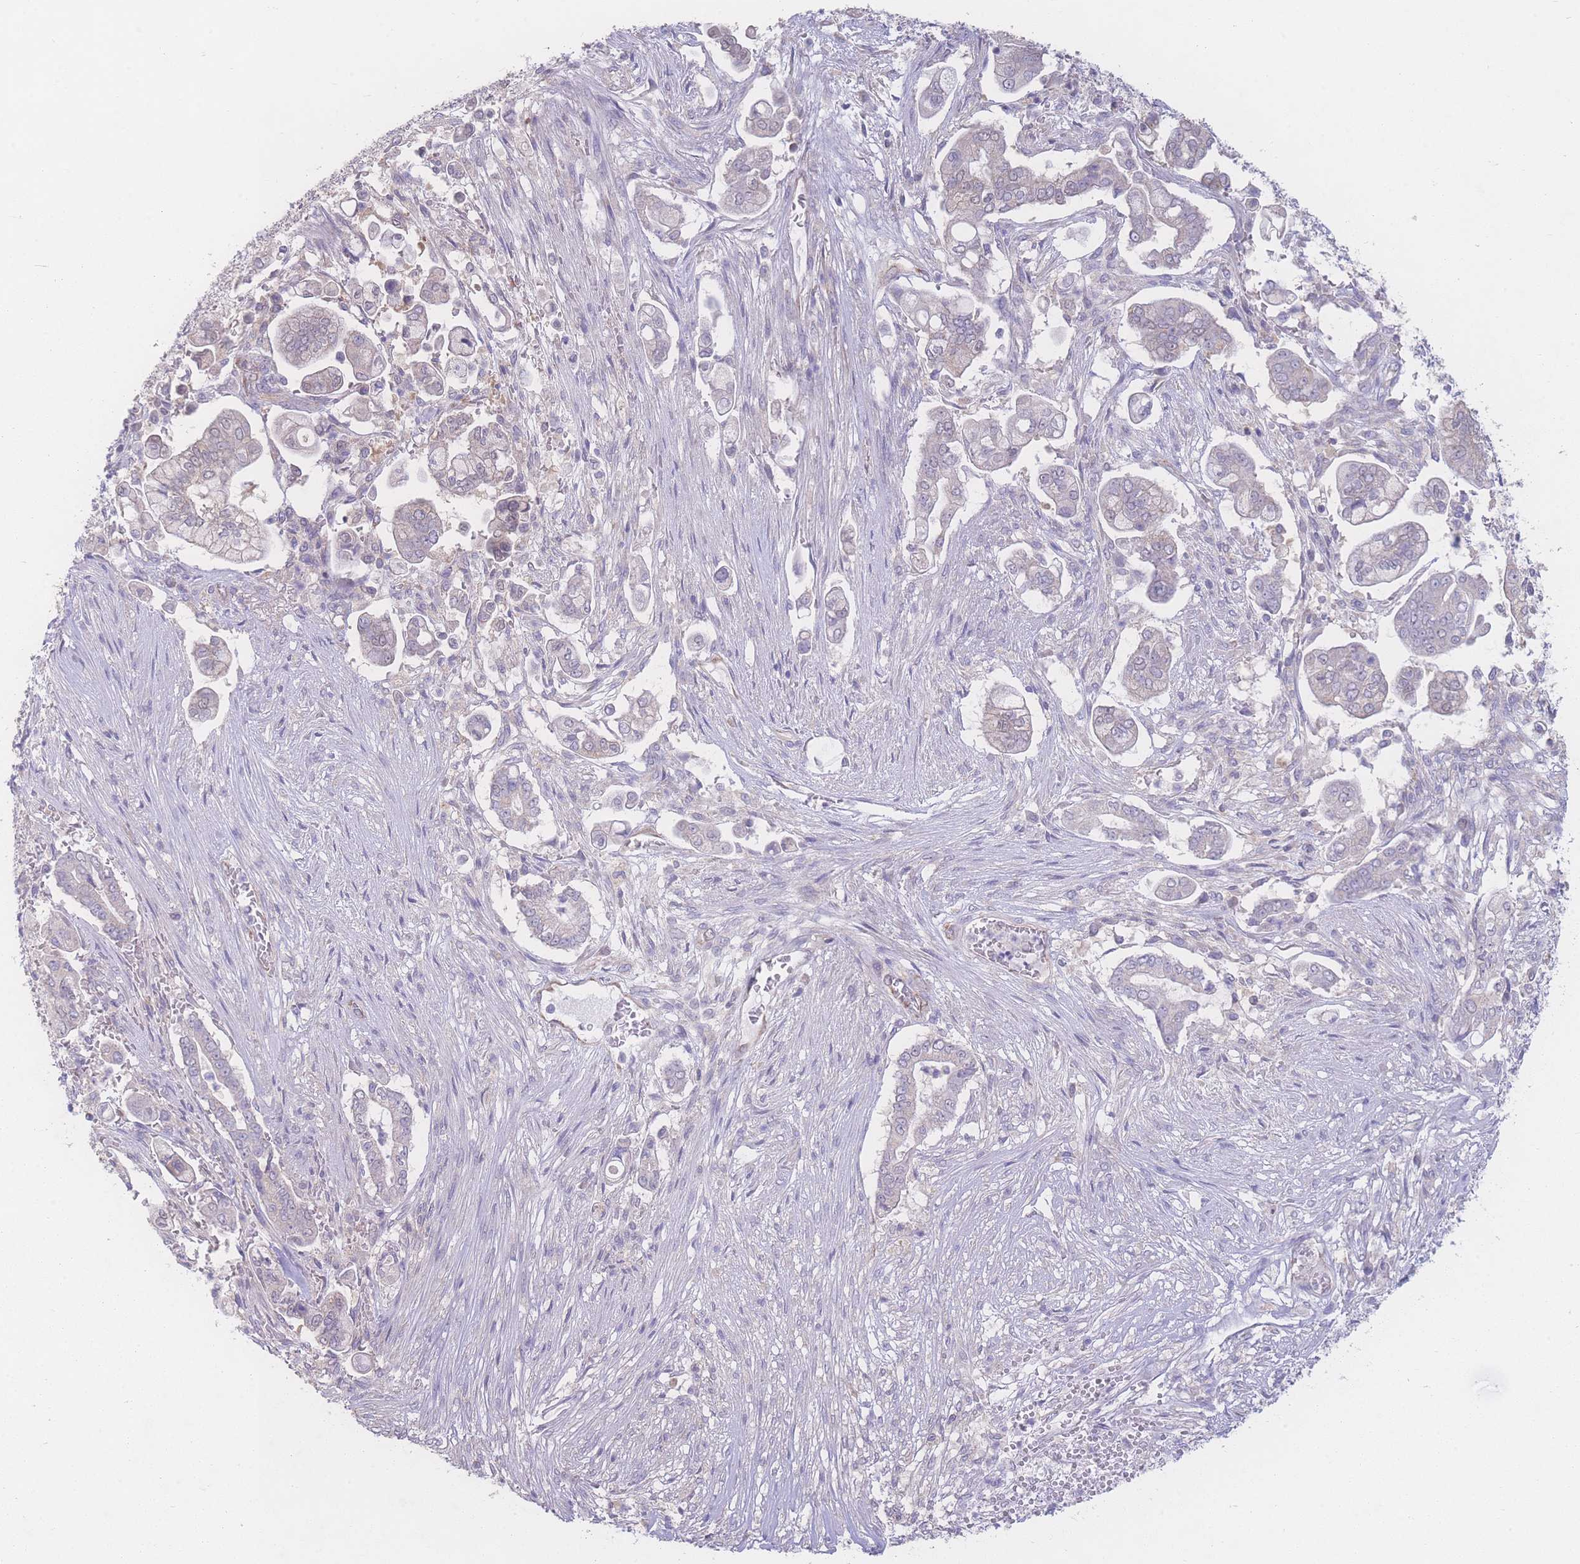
{"staining": {"intensity": "negative", "quantity": "none", "location": "none"}, "tissue": "pancreatic cancer", "cell_type": "Tumor cells", "image_type": "cancer", "snomed": [{"axis": "morphology", "description": "Adenocarcinoma, NOS"}, {"axis": "topography", "description": "Pancreas"}], "caption": "IHC histopathology image of neoplastic tissue: adenocarcinoma (pancreatic) stained with DAB (3,3'-diaminobenzidine) displays no significant protein expression in tumor cells.", "gene": "GIPR", "patient": {"sex": "female", "age": 69}}